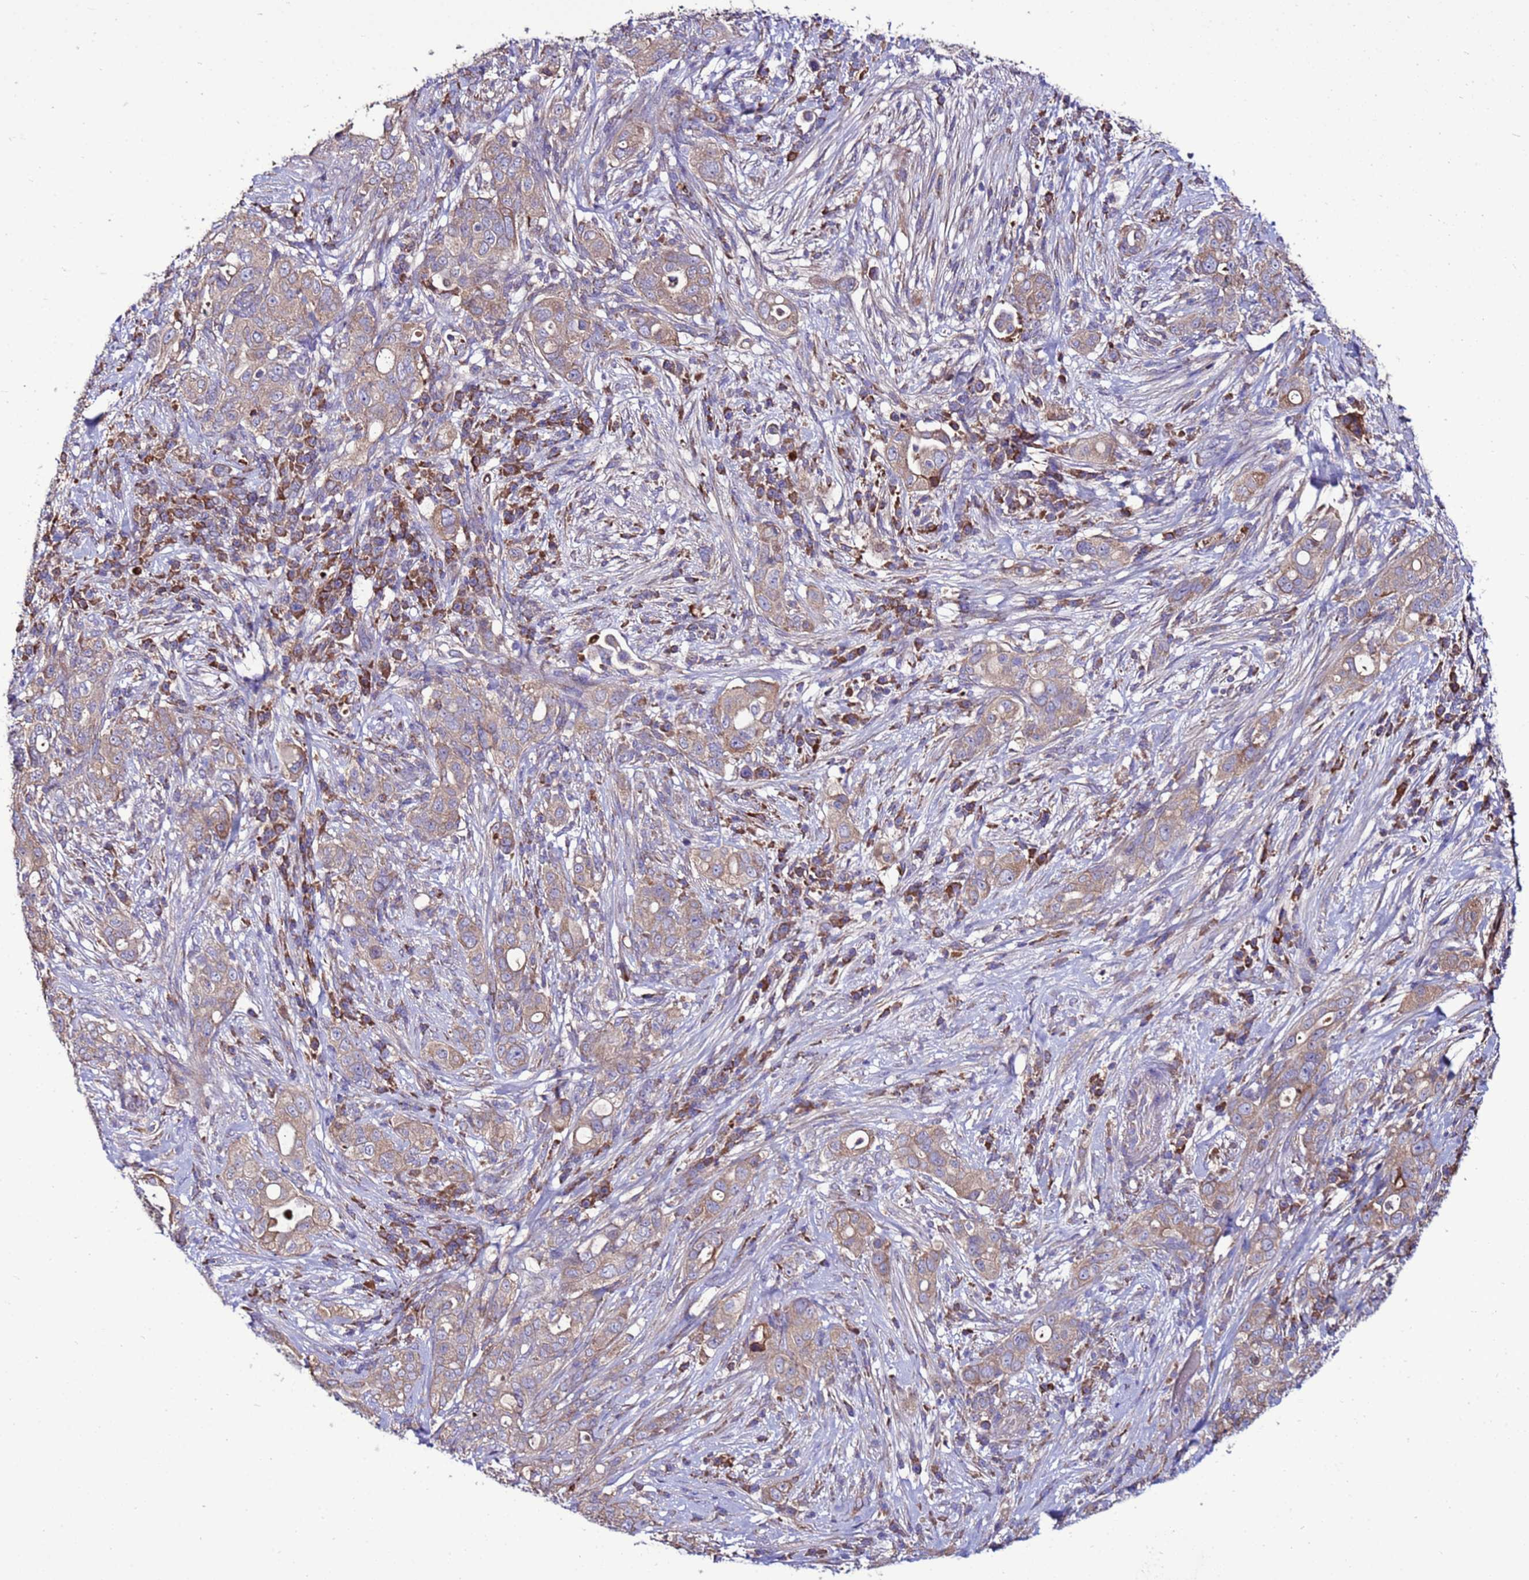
{"staining": {"intensity": "weak", "quantity": "25%-75%", "location": "cytoplasmic/membranous"}, "tissue": "pancreatic cancer", "cell_type": "Tumor cells", "image_type": "cancer", "snomed": [{"axis": "morphology", "description": "Normal tissue, NOS"}, {"axis": "morphology", "description": "Adenocarcinoma, NOS"}, {"axis": "topography", "description": "Lymph node"}, {"axis": "topography", "description": "Pancreas"}], "caption": "This is an image of immunohistochemistry staining of pancreatic cancer (adenocarcinoma), which shows weak expression in the cytoplasmic/membranous of tumor cells.", "gene": "ANTKMT", "patient": {"sex": "female", "age": 67}}